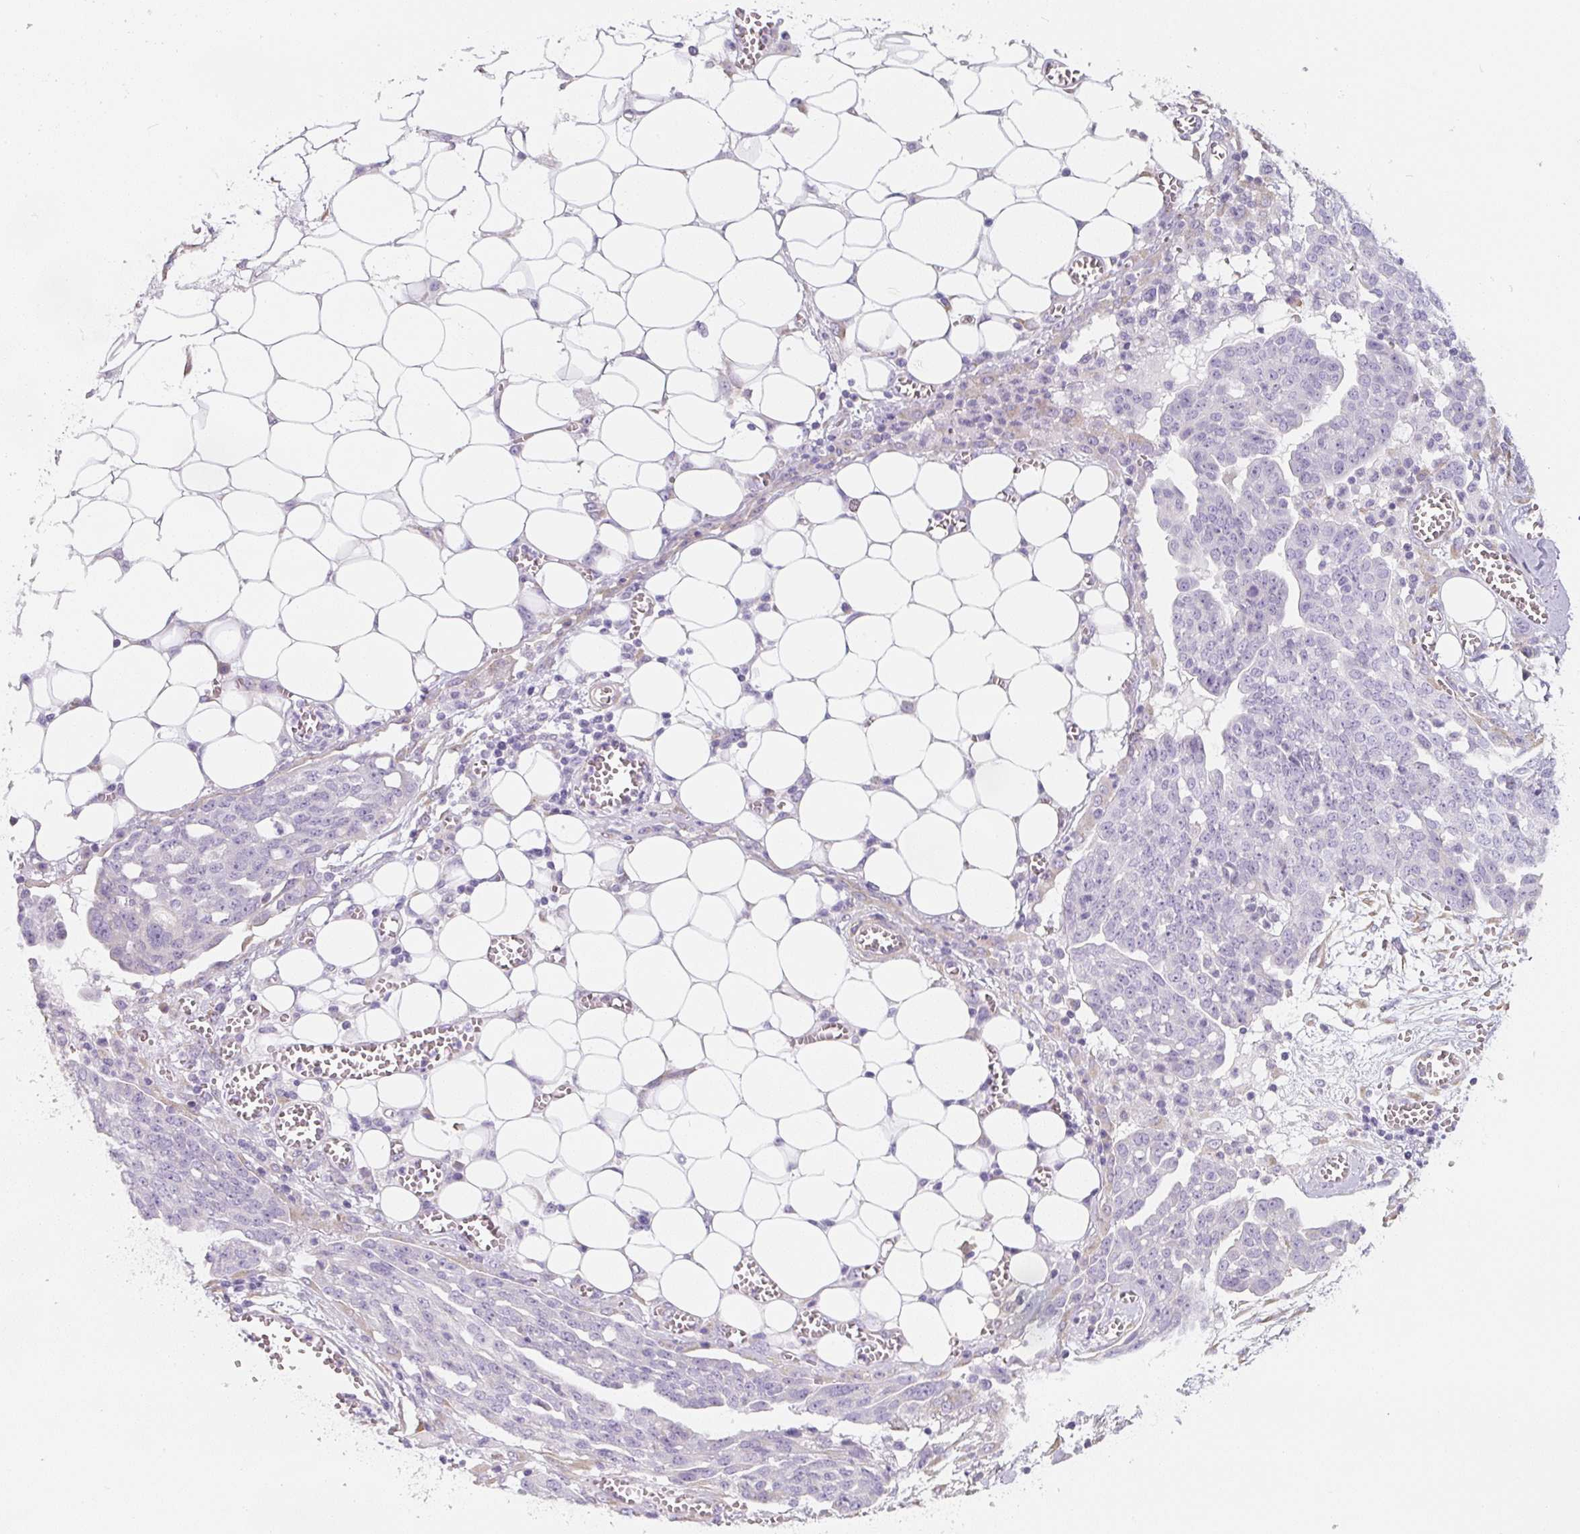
{"staining": {"intensity": "negative", "quantity": "none", "location": "none"}, "tissue": "ovarian cancer", "cell_type": "Tumor cells", "image_type": "cancer", "snomed": [{"axis": "morphology", "description": "Cystadenocarcinoma, serous, NOS"}, {"axis": "topography", "description": "Soft tissue"}, {"axis": "topography", "description": "Ovary"}], "caption": "High power microscopy histopathology image of an immunohistochemistry (IHC) photomicrograph of ovarian cancer (serous cystadenocarcinoma), revealing no significant positivity in tumor cells.", "gene": "PWWP3B", "patient": {"sex": "female", "age": 57}}